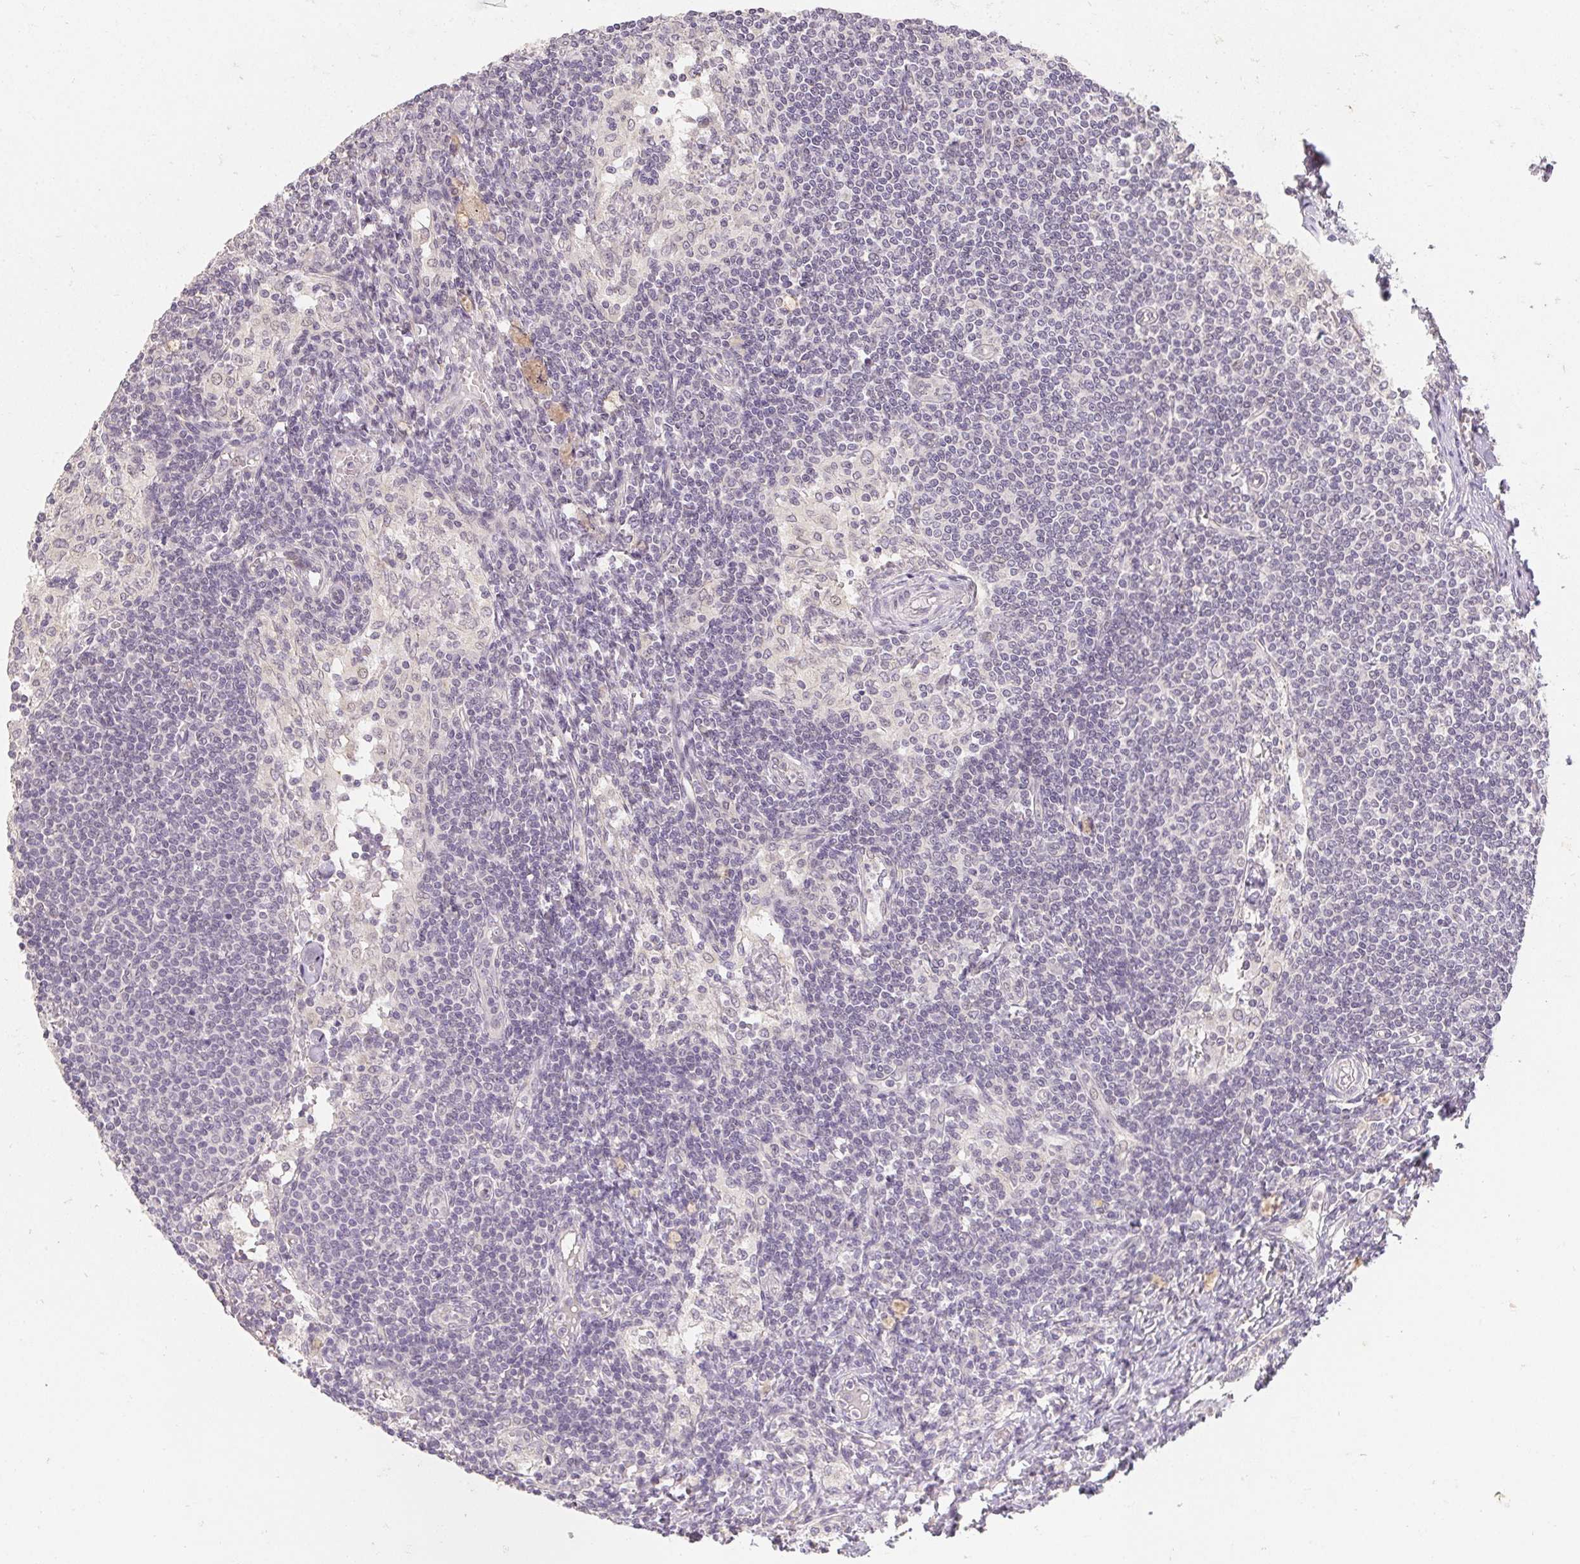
{"staining": {"intensity": "negative", "quantity": "none", "location": "none"}, "tissue": "lymph node", "cell_type": "Germinal center cells", "image_type": "normal", "snomed": [{"axis": "morphology", "description": "Normal tissue, NOS"}, {"axis": "topography", "description": "Lymph node"}], "caption": "This is an immunohistochemistry photomicrograph of unremarkable lymph node. There is no positivity in germinal center cells.", "gene": "SOAT1", "patient": {"sex": "female", "age": 69}}